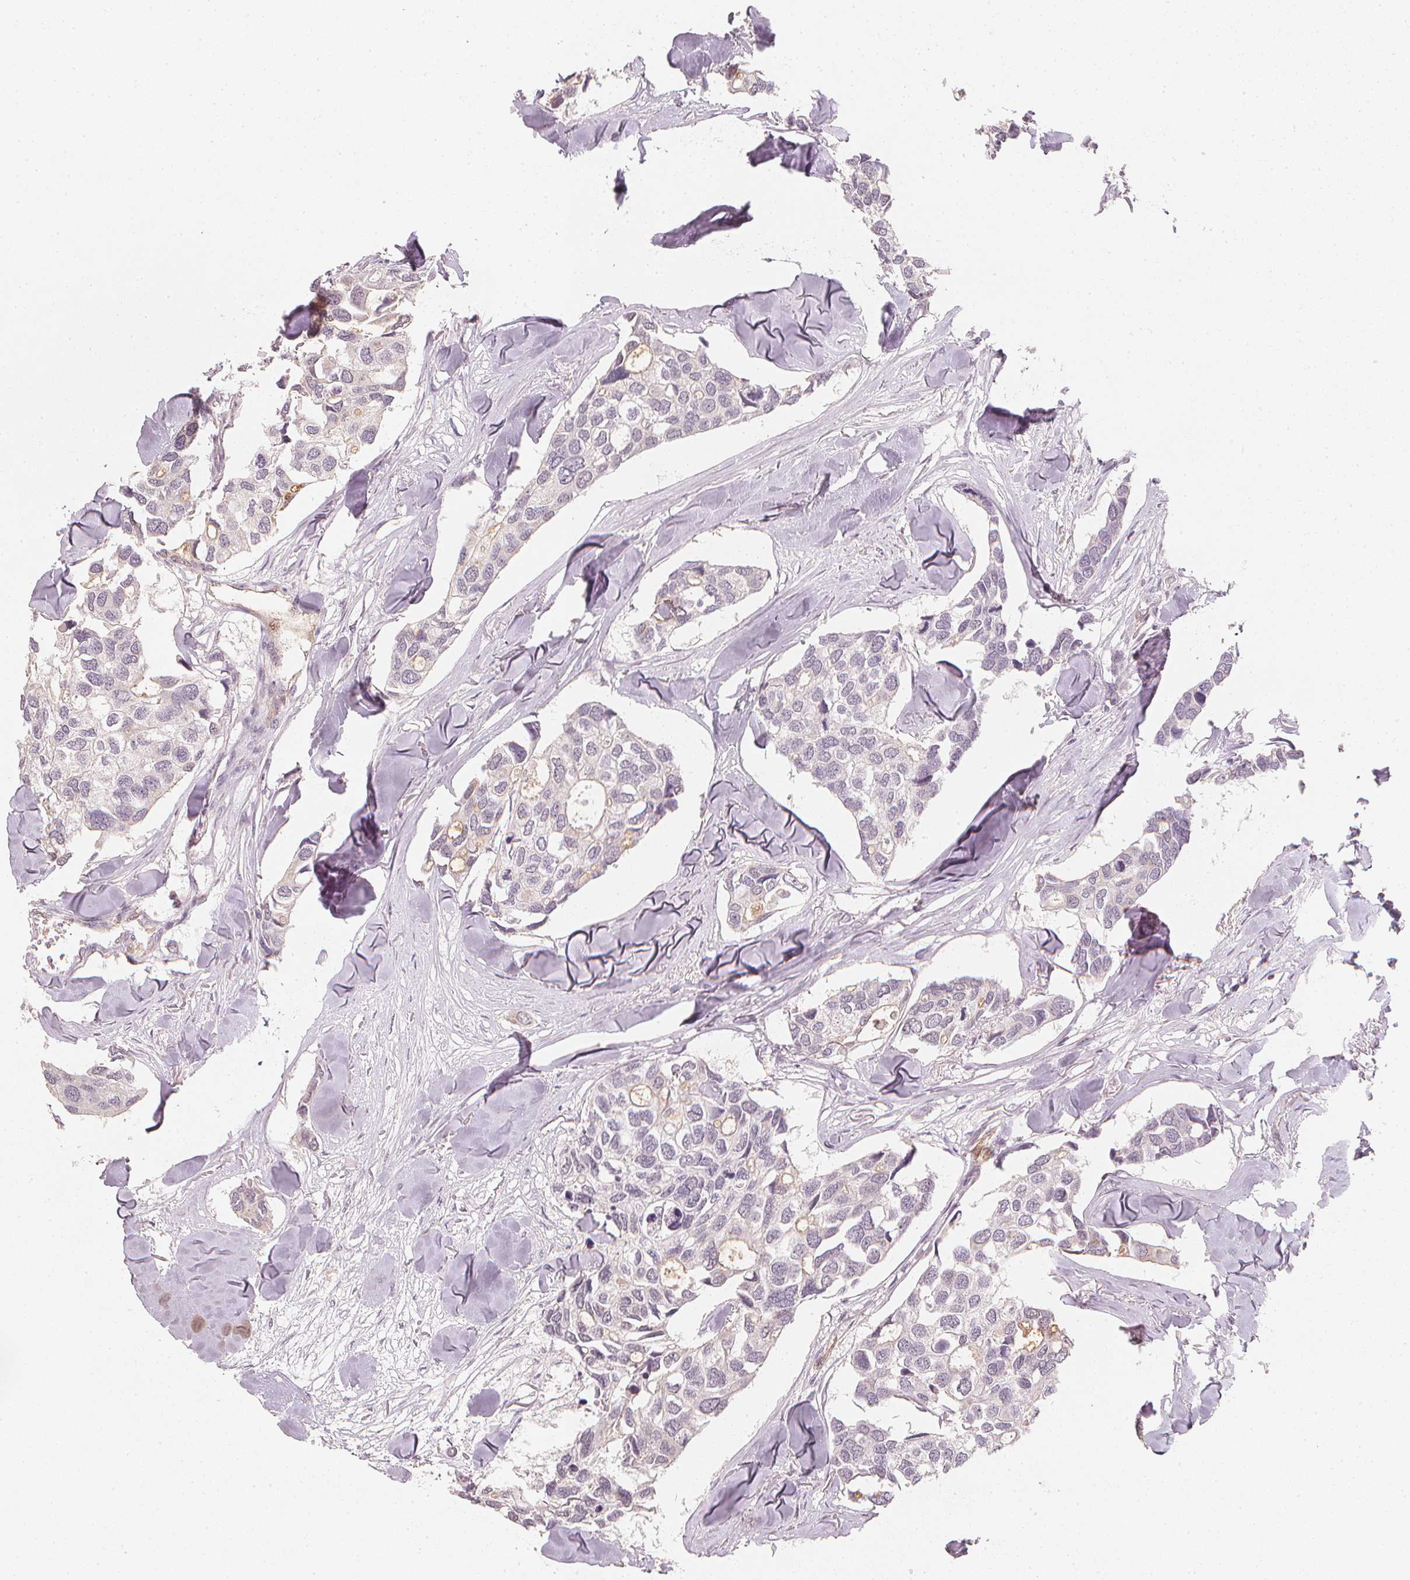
{"staining": {"intensity": "weak", "quantity": "<25%", "location": "cytoplasmic/membranous"}, "tissue": "breast cancer", "cell_type": "Tumor cells", "image_type": "cancer", "snomed": [{"axis": "morphology", "description": "Duct carcinoma"}, {"axis": "topography", "description": "Breast"}], "caption": "The IHC micrograph has no significant staining in tumor cells of breast invasive ductal carcinoma tissue. (Immunohistochemistry, brightfield microscopy, high magnification).", "gene": "CIB1", "patient": {"sex": "female", "age": 83}}